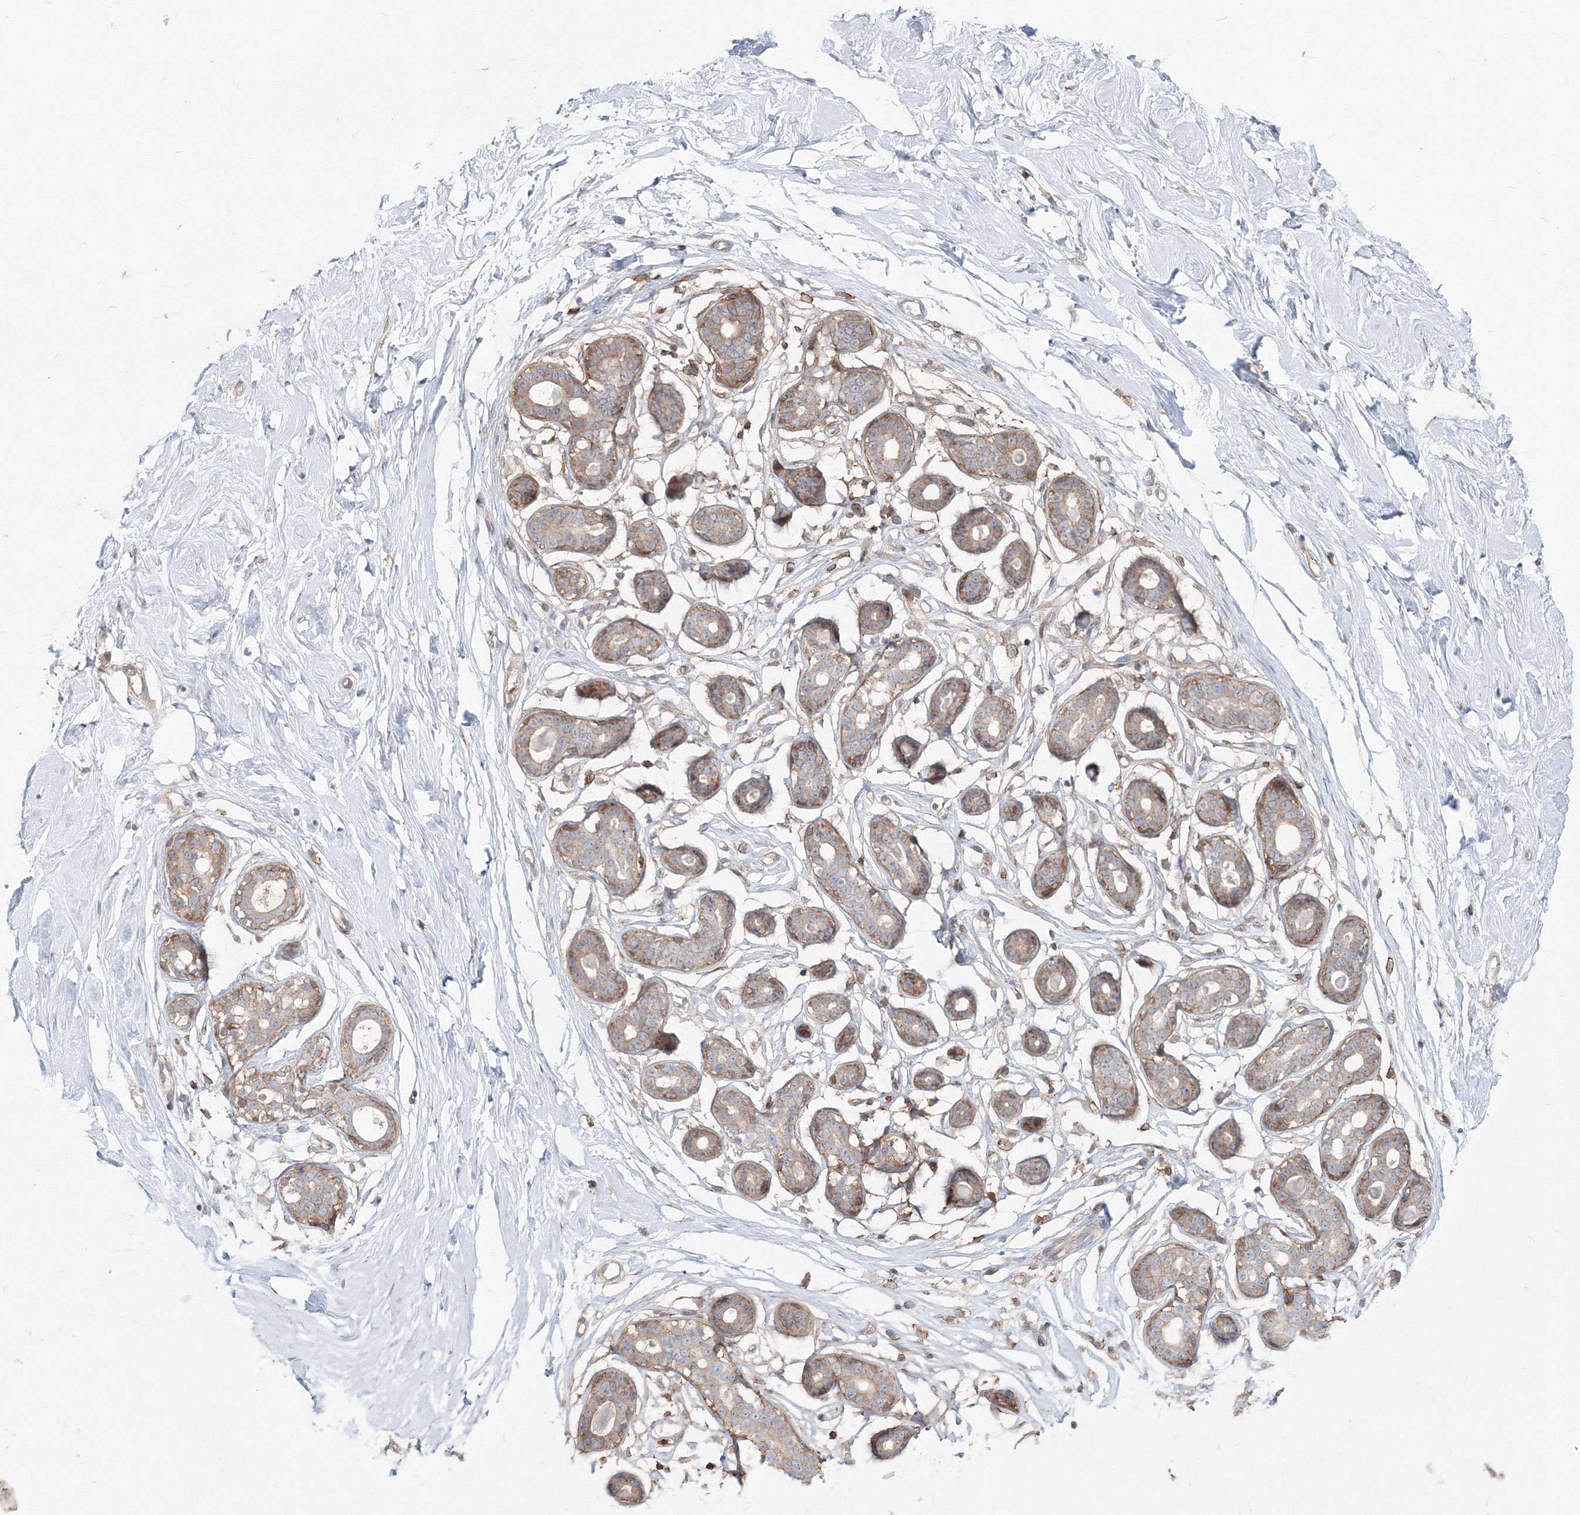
{"staining": {"intensity": "negative", "quantity": "none", "location": "none"}, "tissue": "breast", "cell_type": "Adipocytes", "image_type": "normal", "snomed": [{"axis": "morphology", "description": "Normal tissue, NOS"}, {"axis": "morphology", "description": "Adenoma, NOS"}, {"axis": "topography", "description": "Breast"}], "caption": "Adipocytes show no significant protein positivity in unremarkable breast.", "gene": "SH3PXD2A", "patient": {"sex": "female", "age": 23}}